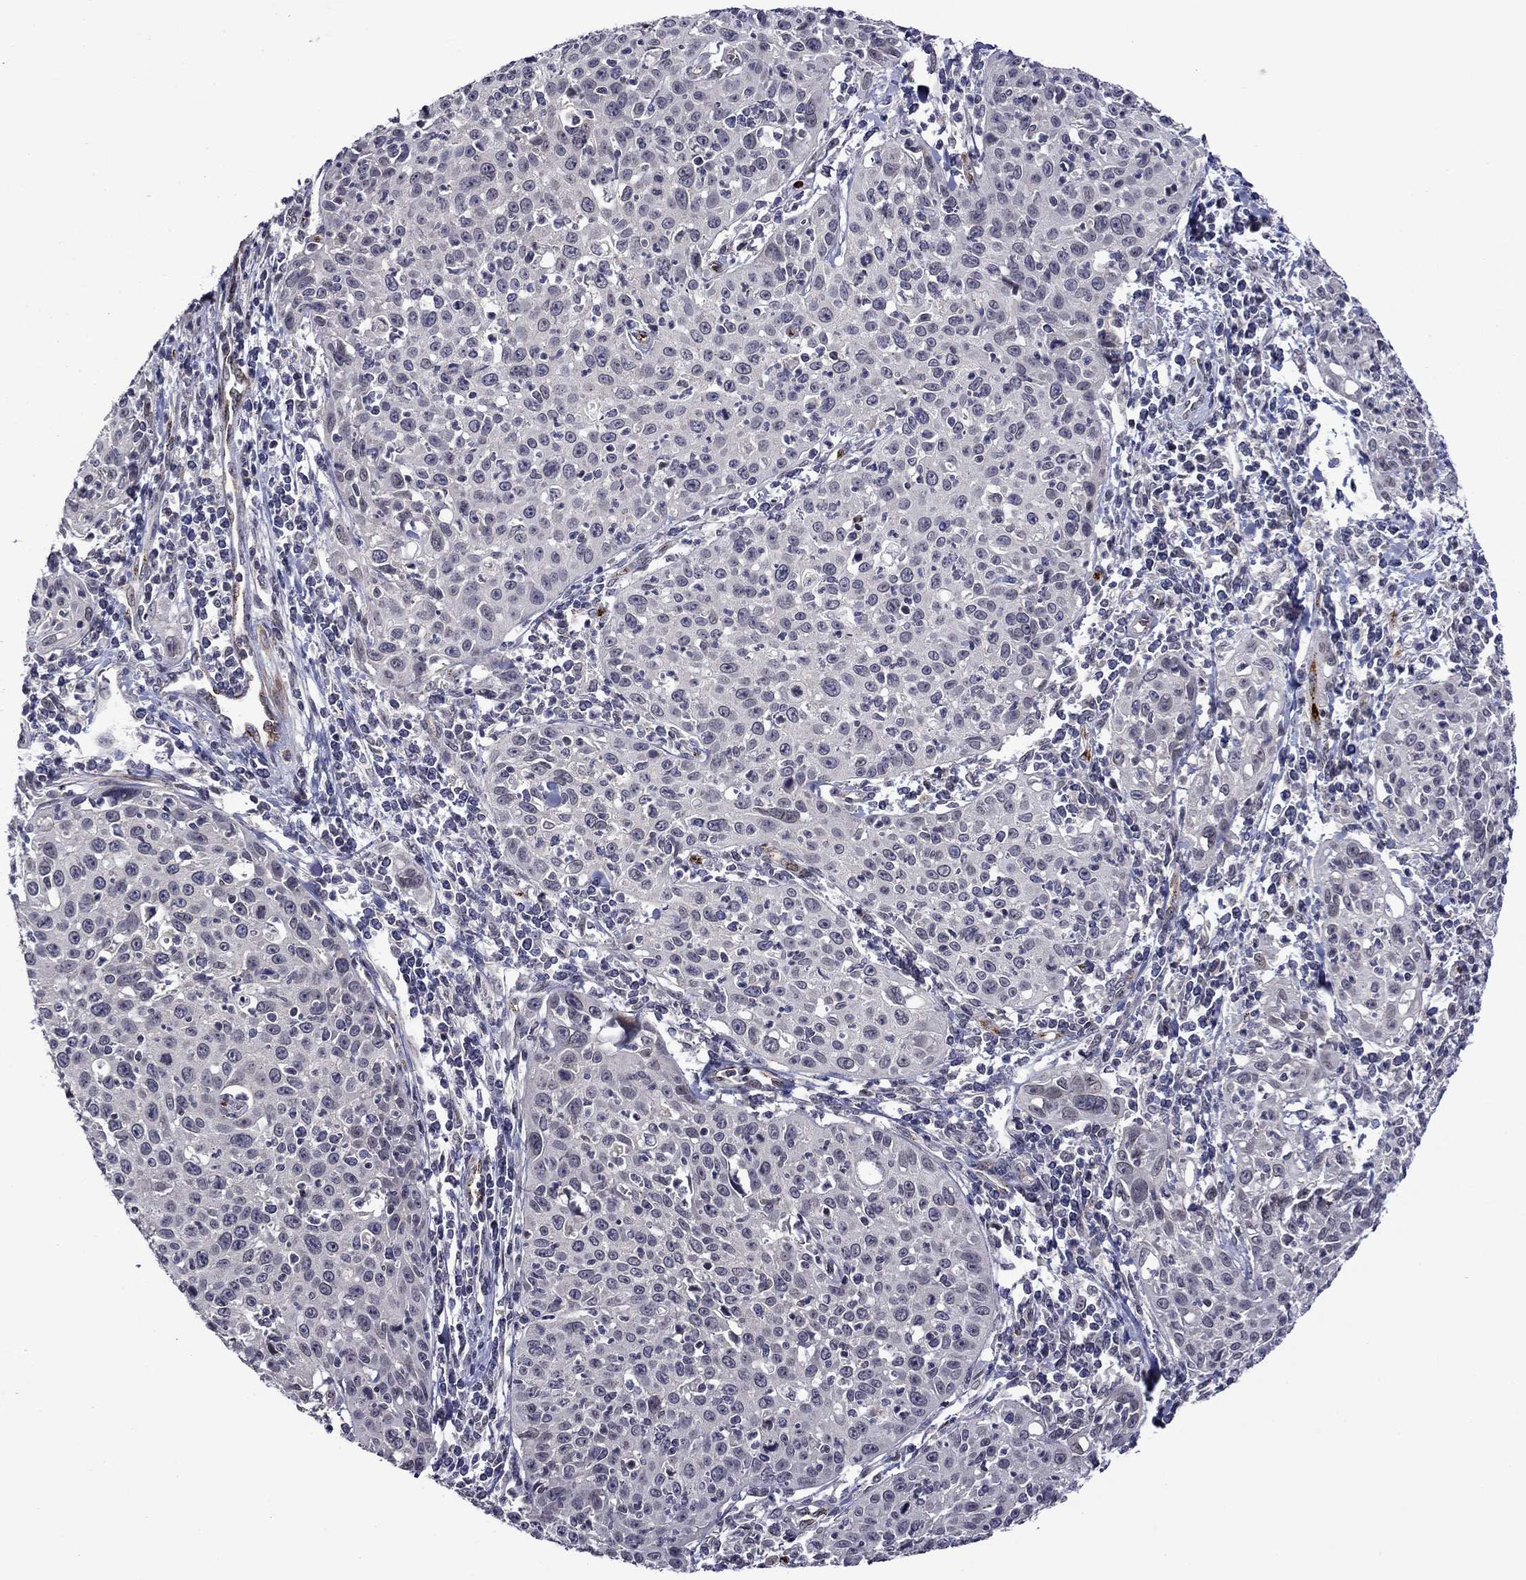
{"staining": {"intensity": "negative", "quantity": "none", "location": "none"}, "tissue": "cervical cancer", "cell_type": "Tumor cells", "image_type": "cancer", "snomed": [{"axis": "morphology", "description": "Squamous cell carcinoma, NOS"}, {"axis": "topography", "description": "Cervix"}], "caption": "The immunohistochemistry (IHC) photomicrograph has no significant staining in tumor cells of cervical cancer tissue. The staining is performed using DAB (3,3'-diaminobenzidine) brown chromogen with nuclei counter-stained in using hematoxylin.", "gene": "SLITRK1", "patient": {"sex": "female", "age": 26}}